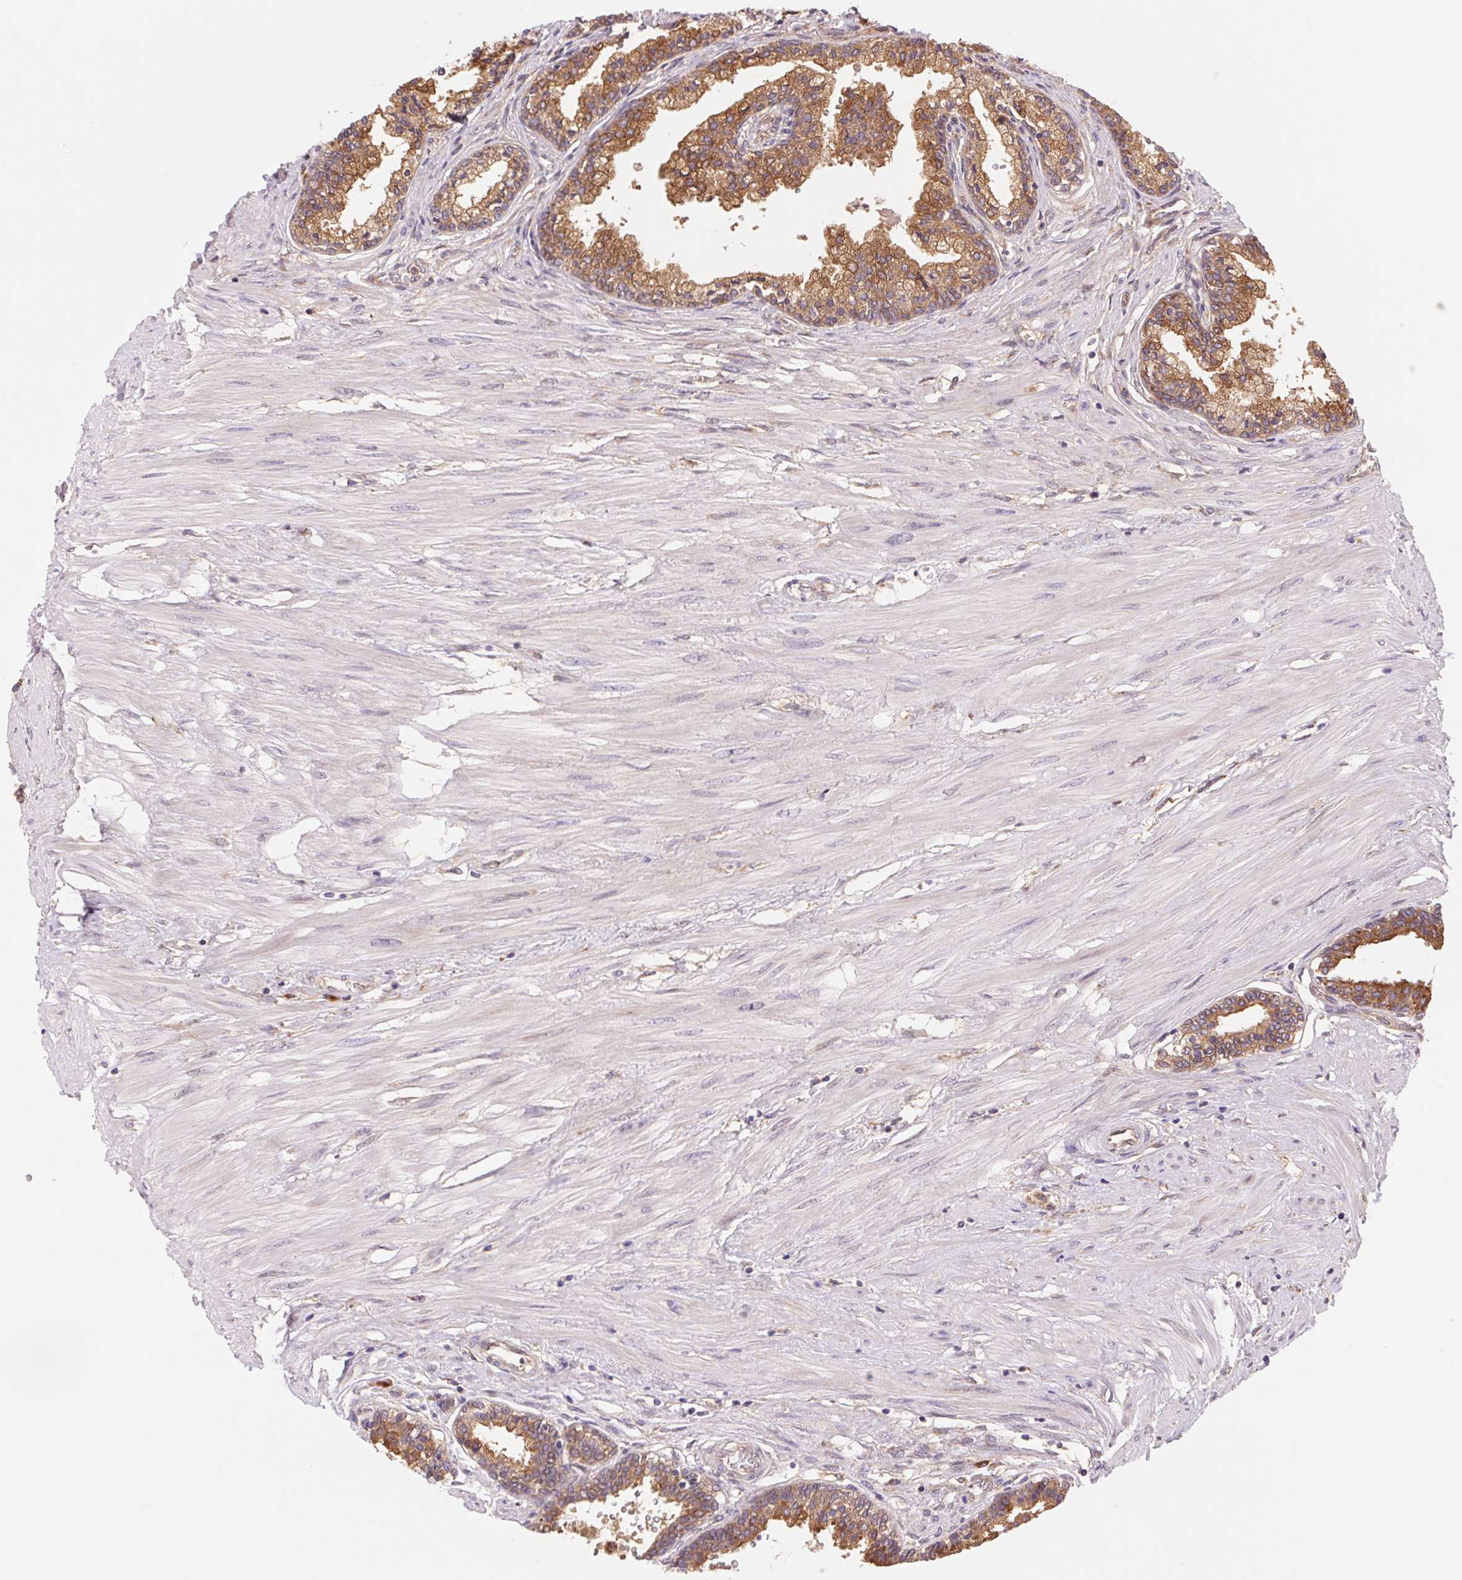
{"staining": {"intensity": "moderate", "quantity": ">75%", "location": "cytoplasmic/membranous"}, "tissue": "prostate", "cell_type": "Glandular cells", "image_type": "normal", "snomed": [{"axis": "morphology", "description": "Normal tissue, NOS"}, {"axis": "topography", "description": "Prostate"}], "caption": "High-magnification brightfield microscopy of unremarkable prostate stained with DAB (3,3'-diaminobenzidine) (brown) and counterstained with hematoxylin (blue). glandular cells exhibit moderate cytoplasmic/membranous staining is present in about>75% of cells. The staining was performed using DAB (3,3'-diaminobenzidine) to visualize the protein expression in brown, while the nuclei were stained in blue with hematoxylin (Magnification: 20x).", "gene": "RAB1A", "patient": {"sex": "male", "age": 55}}